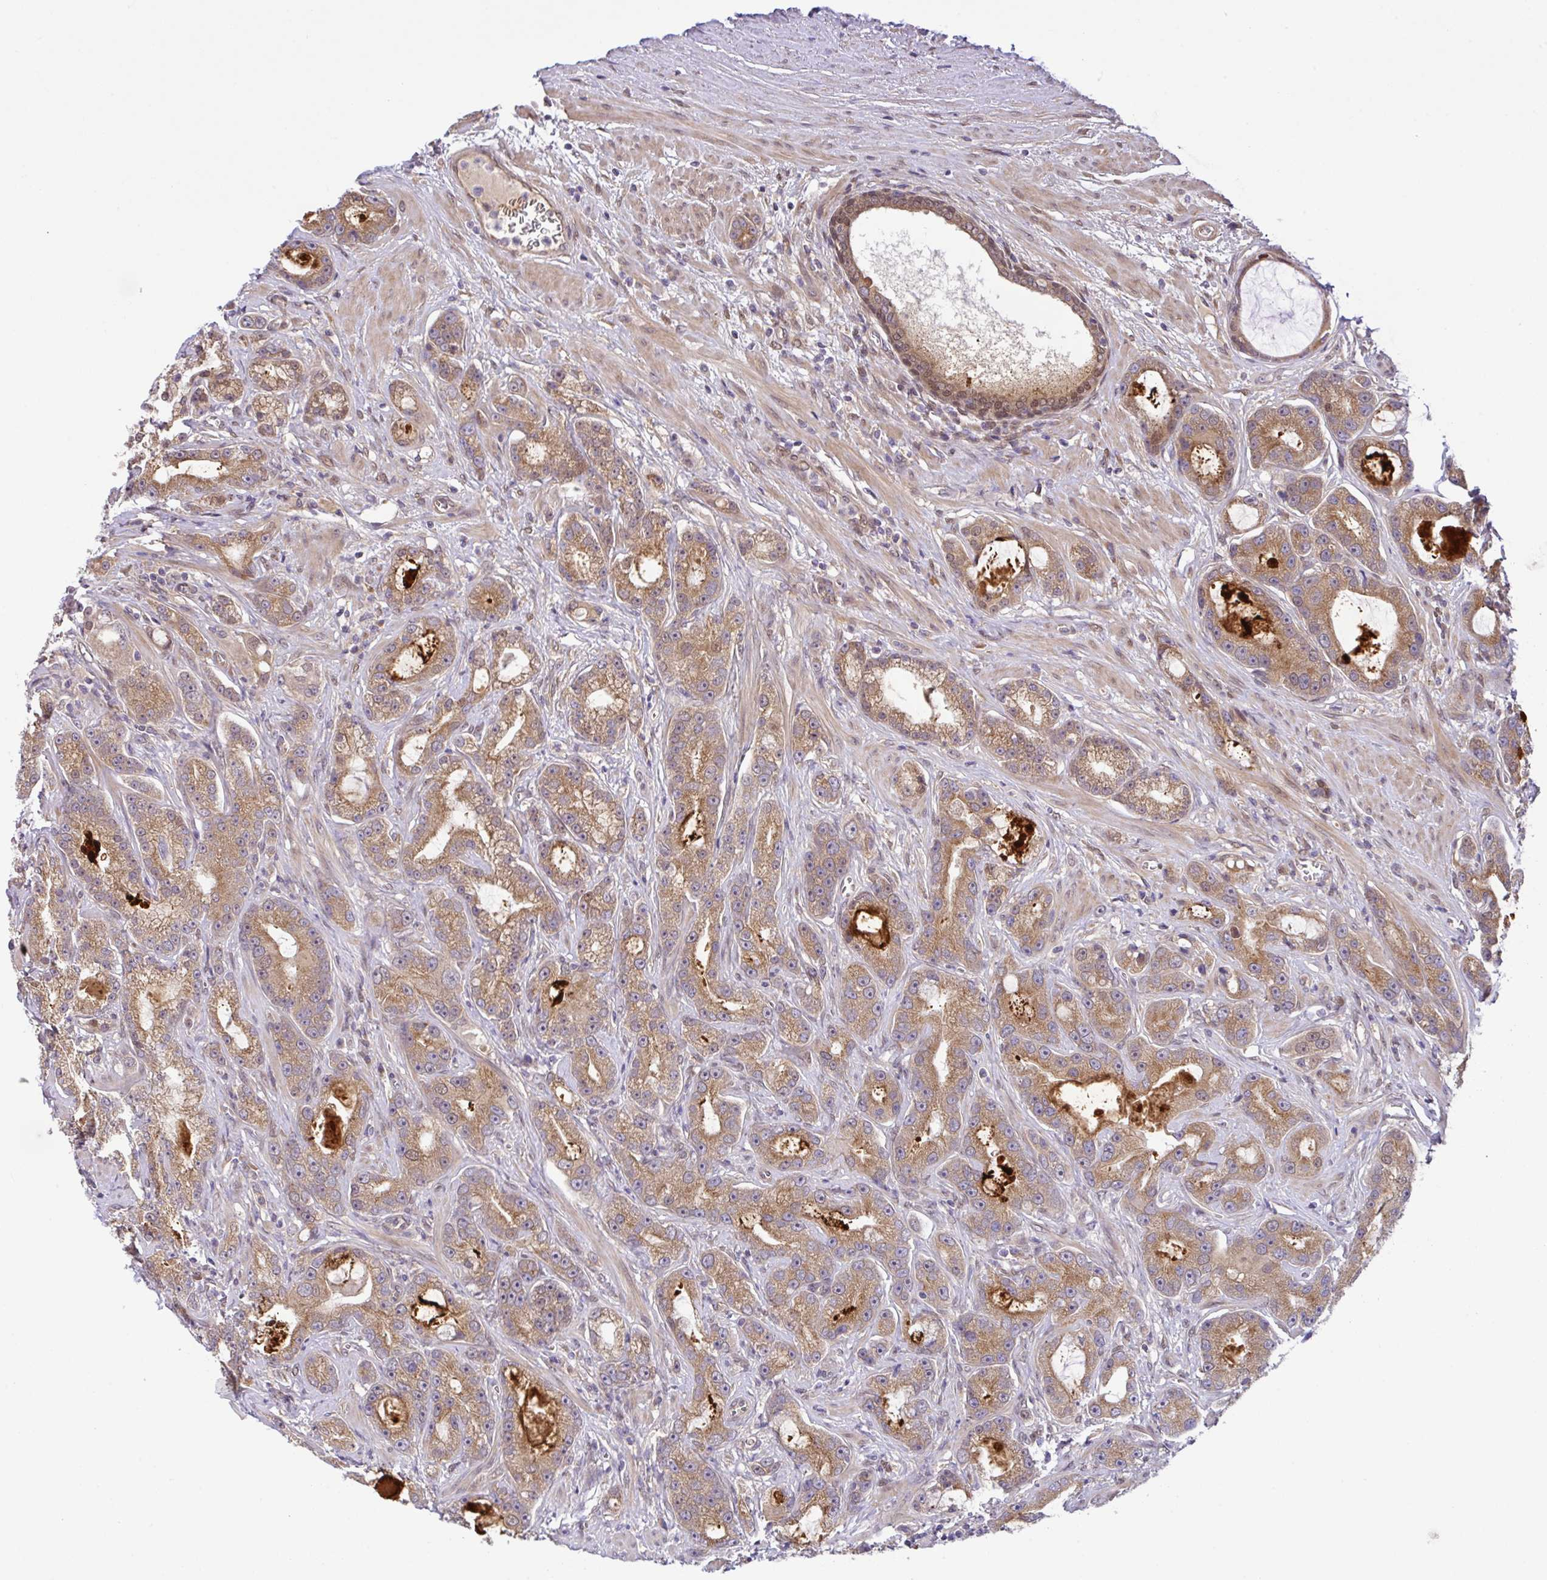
{"staining": {"intensity": "moderate", "quantity": ">75%", "location": "cytoplasmic/membranous"}, "tissue": "prostate cancer", "cell_type": "Tumor cells", "image_type": "cancer", "snomed": [{"axis": "morphology", "description": "Adenocarcinoma, High grade"}, {"axis": "topography", "description": "Prostate"}], "caption": "Immunohistochemical staining of human high-grade adenocarcinoma (prostate) reveals medium levels of moderate cytoplasmic/membranous protein positivity in approximately >75% of tumor cells.", "gene": "UBE4A", "patient": {"sex": "male", "age": 65}}